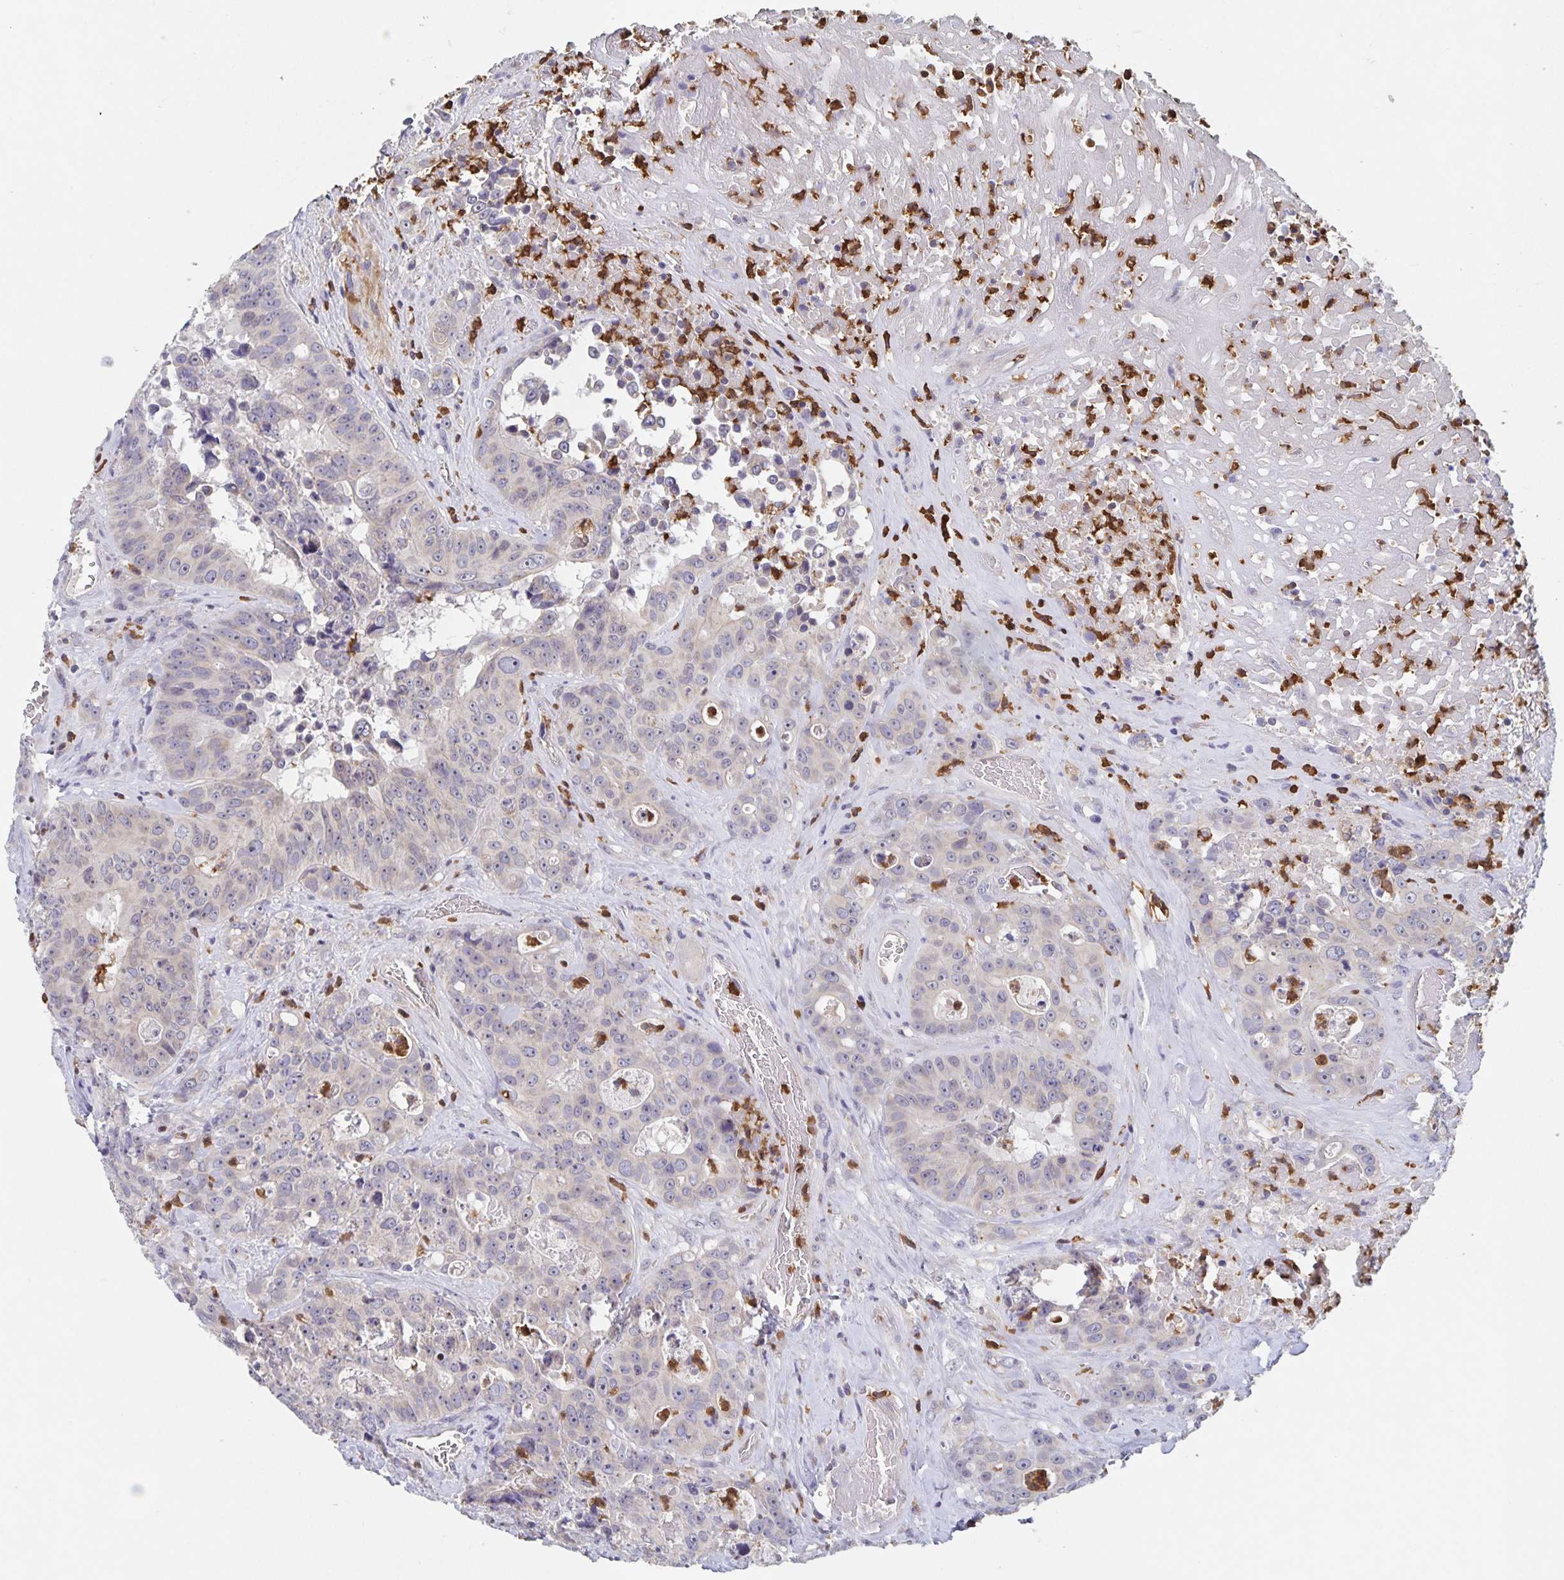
{"staining": {"intensity": "negative", "quantity": "none", "location": "none"}, "tissue": "colorectal cancer", "cell_type": "Tumor cells", "image_type": "cancer", "snomed": [{"axis": "morphology", "description": "Adenocarcinoma, NOS"}, {"axis": "topography", "description": "Rectum"}], "caption": "Immunohistochemical staining of adenocarcinoma (colorectal) displays no significant positivity in tumor cells. (Brightfield microscopy of DAB (3,3'-diaminobenzidine) IHC at high magnification).", "gene": "CDC42BPG", "patient": {"sex": "female", "age": 62}}